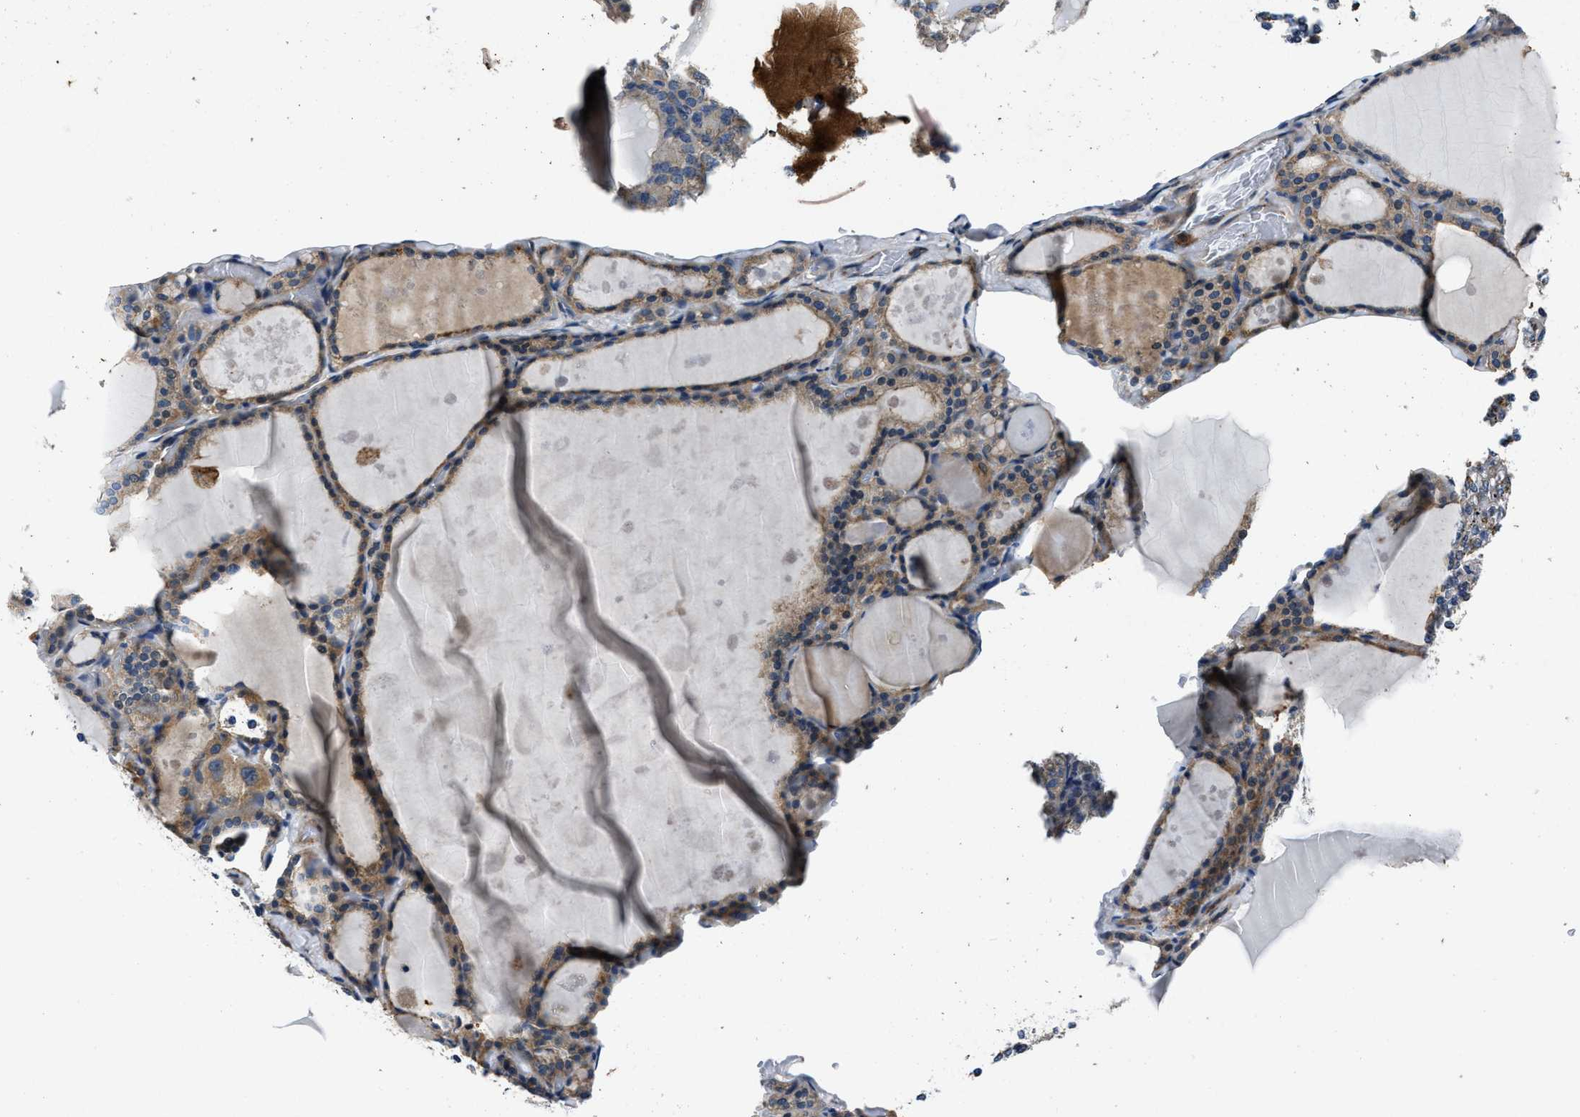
{"staining": {"intensity": "moderate", "quantity": ">75%", "location": "cytoplasmic/membranous"}, "tissue": "thyroid gland", "cell_type": "Glandular cells", "image_type": "normal", "snomed": [{"axis": "morphology", "description": "Normal tissue, NOS"}, {"axis": "topography", "description": "Thyroid gland"}], "caption": "A medium amount of moderate cytoplasmic/membranous expression is identified in approximately >75% of glandular cells in unremarkable thyroid gland. Using DAB (brown) and hematoxylin (blue) stains, captured at high magnification using brightfield microscopy.", "gene": "ERC1", "patient": {"sex": "male", "age": 56}}